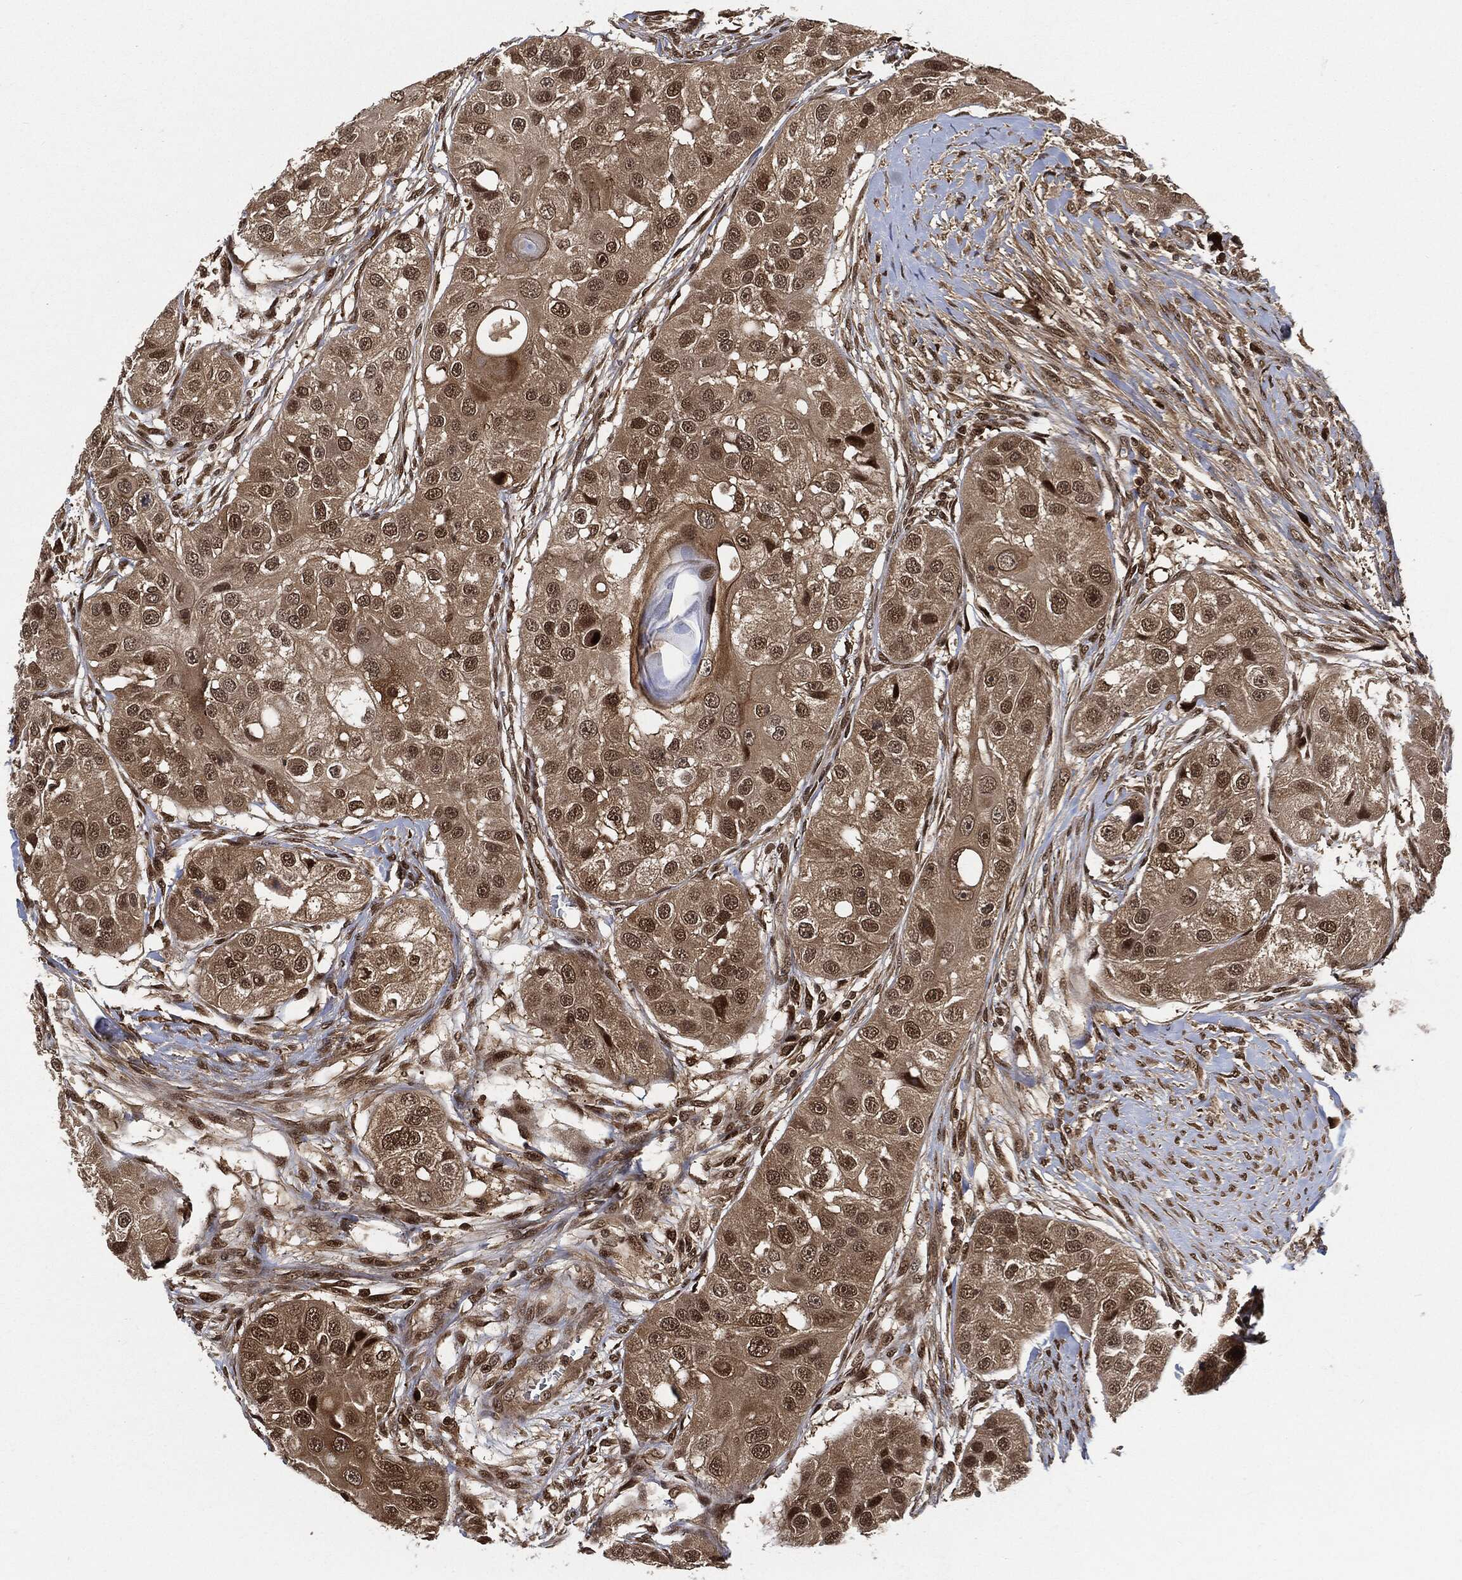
{"staining": {"intensity": "moderate", "quantity": "25%-75%", "location": "cytoplasmic/membranous,nuclear"}, "tissue": "head and neck cancer", "cell_type": "Tumor cells", "image_type": "cancer", "snomed": [{"axis": "morphology", "description": "Normal tissue, NOS"}, {"axis": "morphology", "description": "Squamous cell carcinoma, NOS"}, {"axis": "topography", "description": "Skeletal muscle"}, {"axis": "topography", "description": "Head-Neck"}], "caption": "IHC (DAB (3,3'-diaminobenzidine)) staining of human head and neck squamous cell carcinoma reveals moderate cytoplasmic/membranous and nuclear protein staining in approximately 25%-75% of tumor cells.", "gene": "CUTA", "patient": {"sex": "male", "age": 51}}